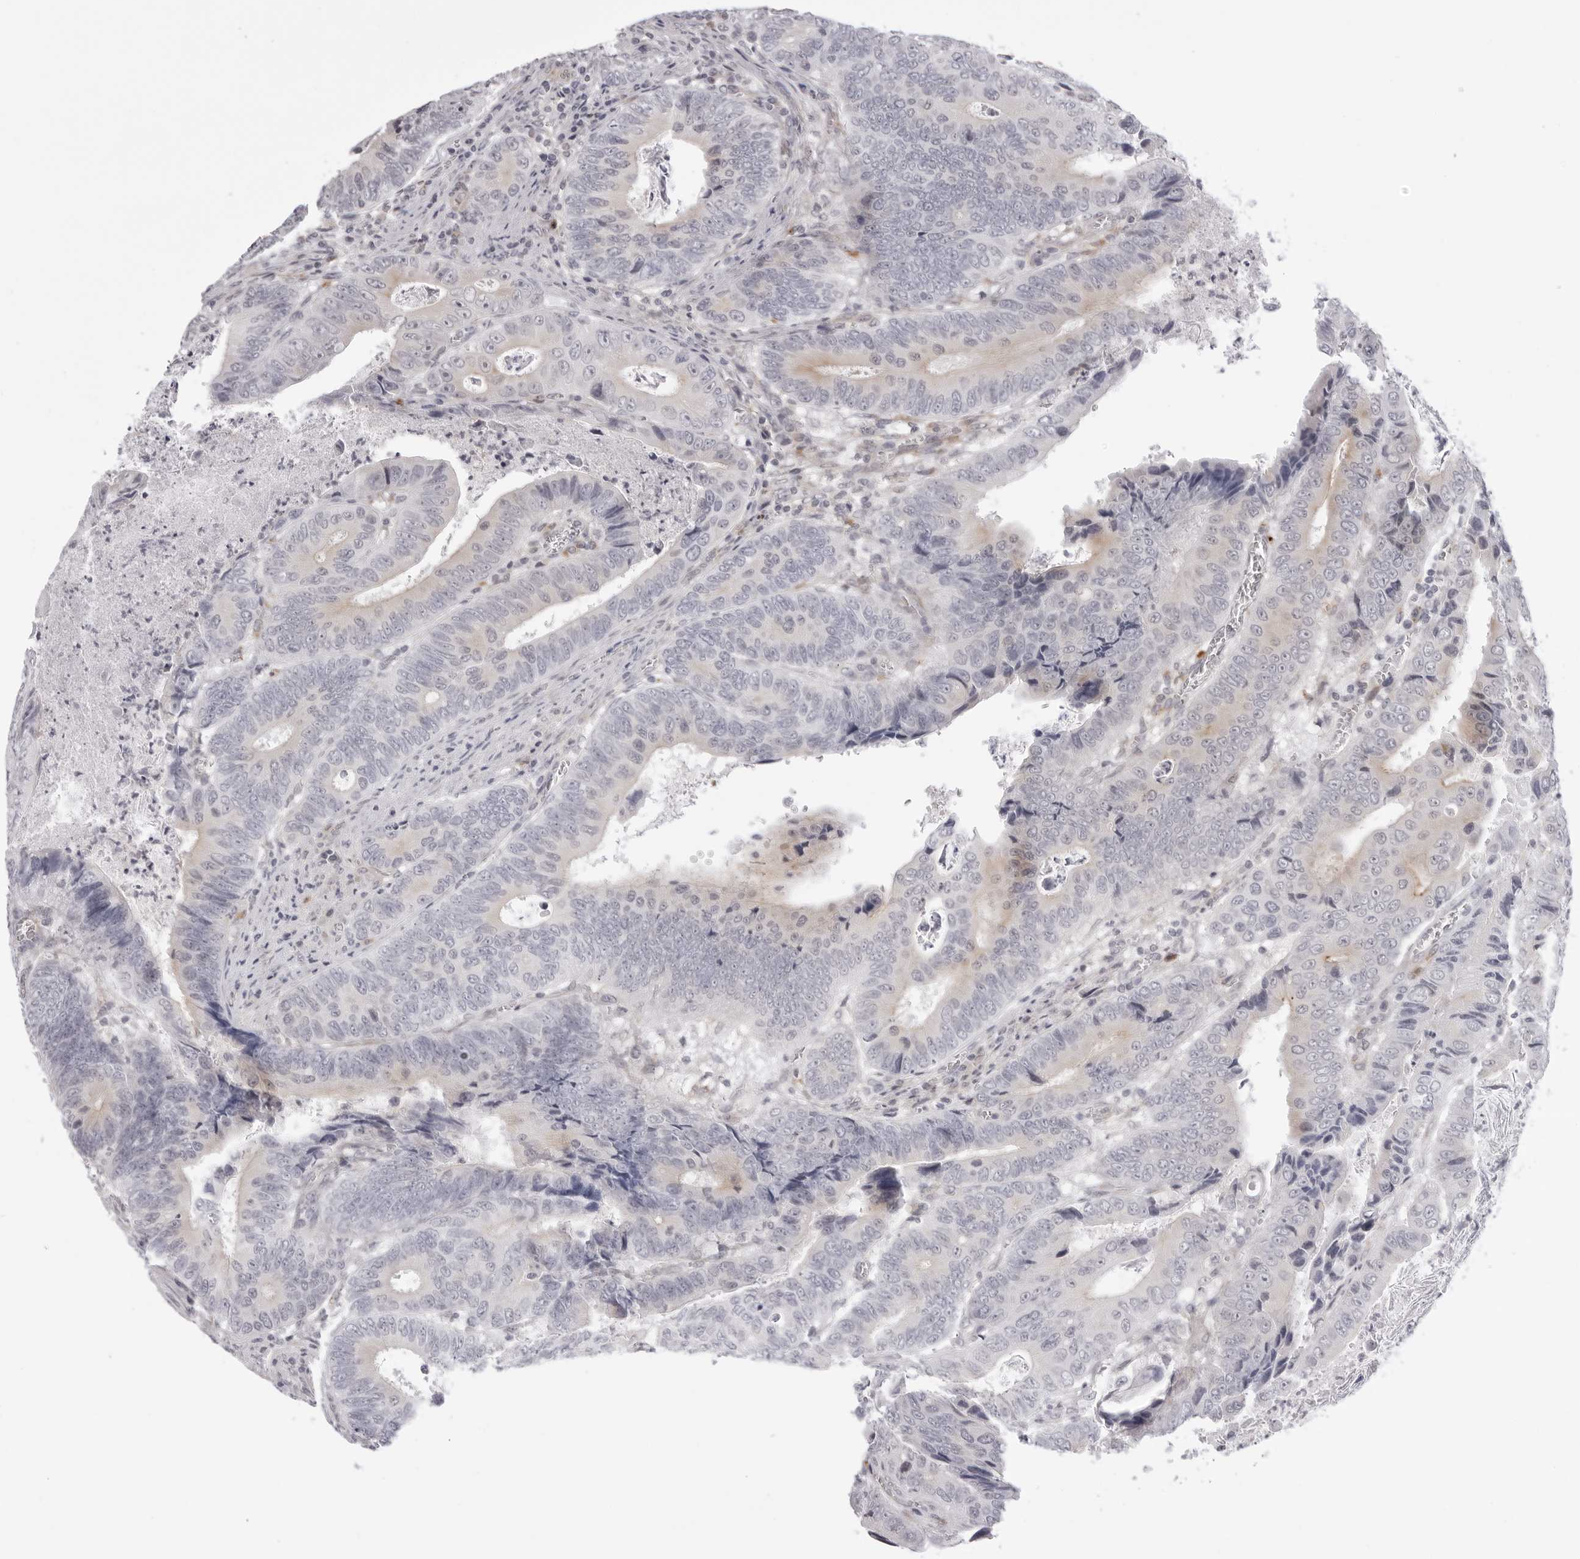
{"staining": {"intensity": "negative", "quantity": "none", "location": "none"}, "tissue": "colorectal cancer", "cell_type": "Tumor cells", "image_type": "cancer", "snomed": [{"axis": "morphology", "description": "Adenocarcinoma, NOS"}, {"axis": "topography", "description": "Colon"}], "caption": "This is an immunohistochemistry histopathology image of colorectal adenocarcinoma. There is no expression in tumor cells.", "gene": "SUGCT", "patient": {"sex": "male", "age": 72}}